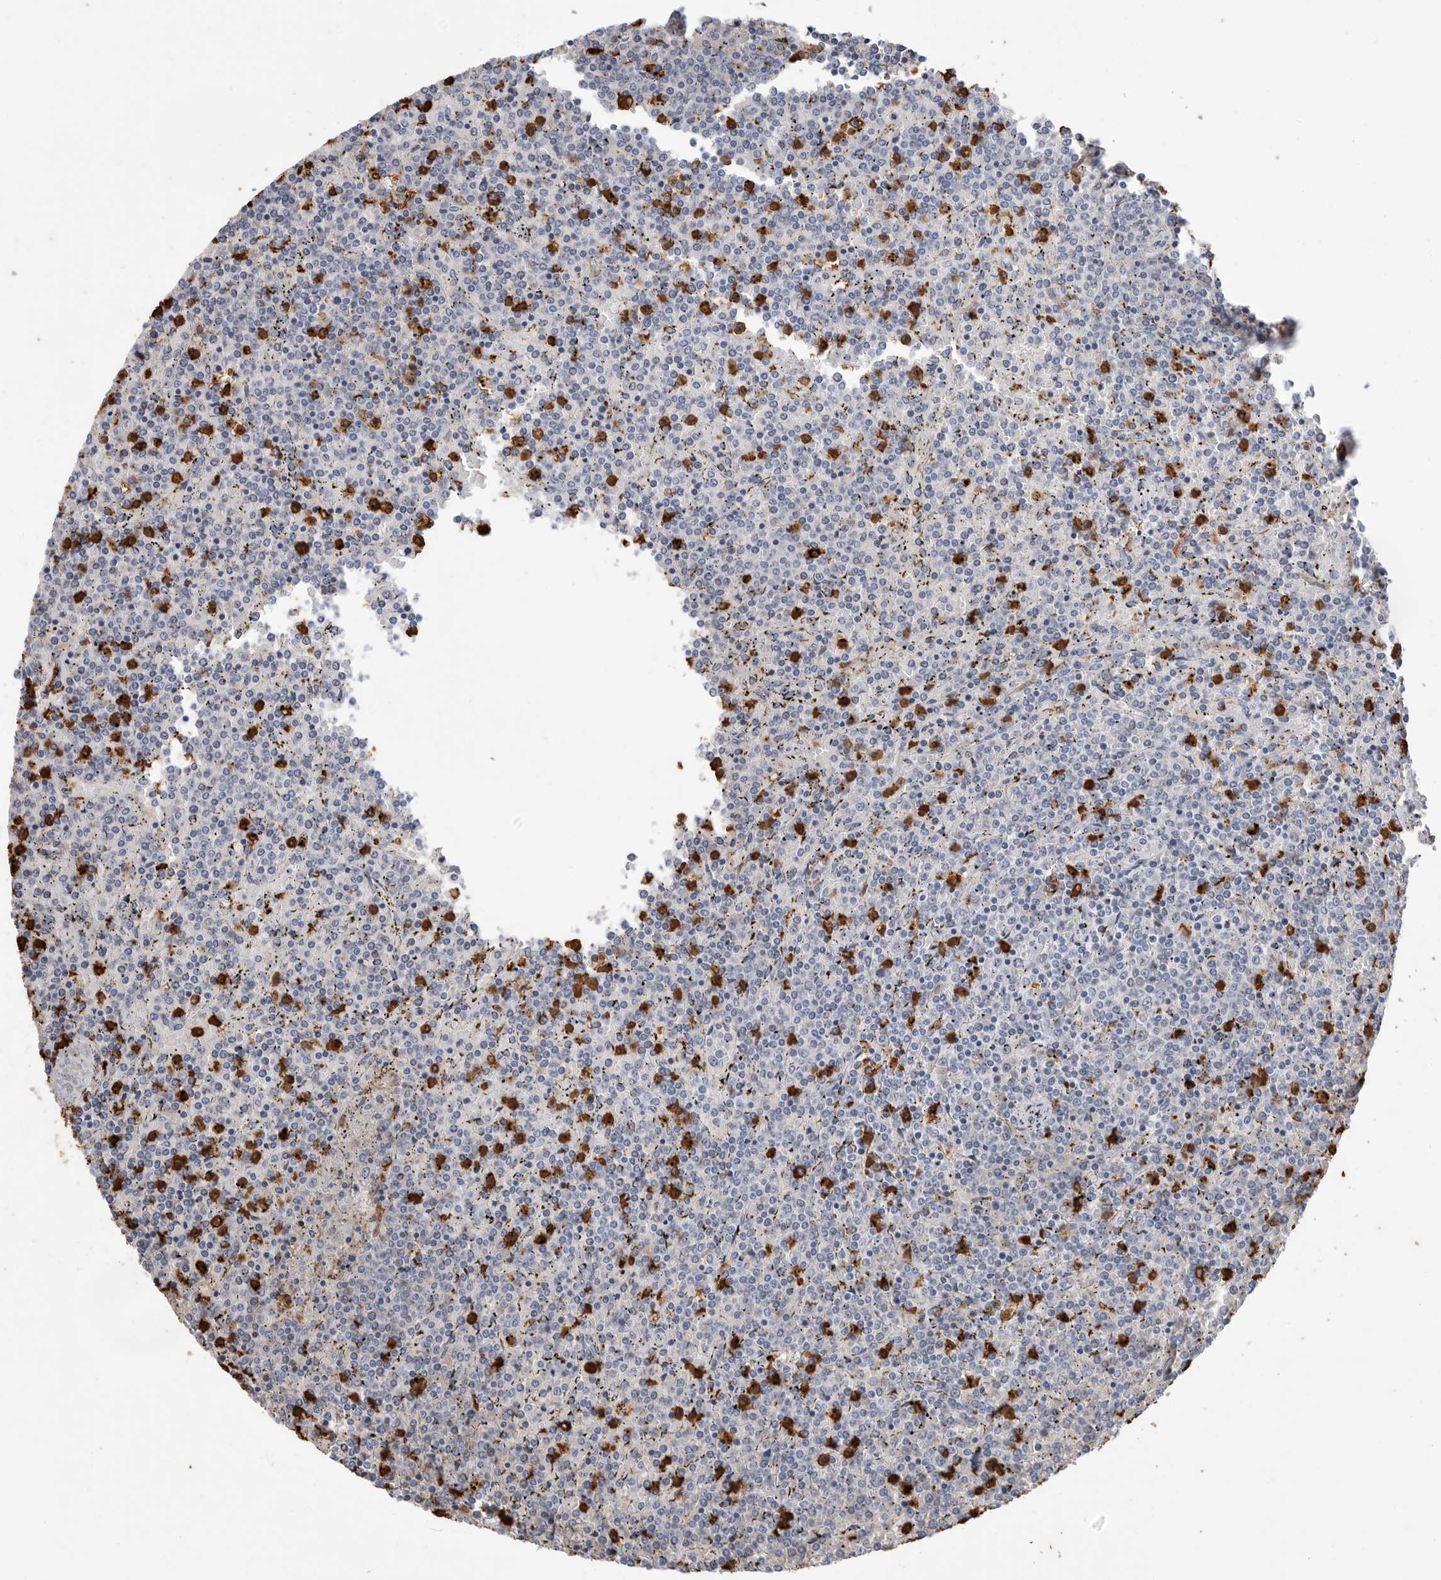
{"staining": {"intensity": "negative", "quantity": "none", "location": "none"}, "tissue": "lymphoma", "cell_type": "Tumor cells", "image_type": "cancer", "snomed": [{"axis": "morphology", "description": "Malignant lymphoma, non-Hodgkin's type, Low grade"}, {"axis": "topography", "description": "Spleen"}], "caption": "IHC of lymphoma demonstrates no expression in tumor cells.", "gene": "CYB561D1", "patient": {"sex": "female", "age": 19}}